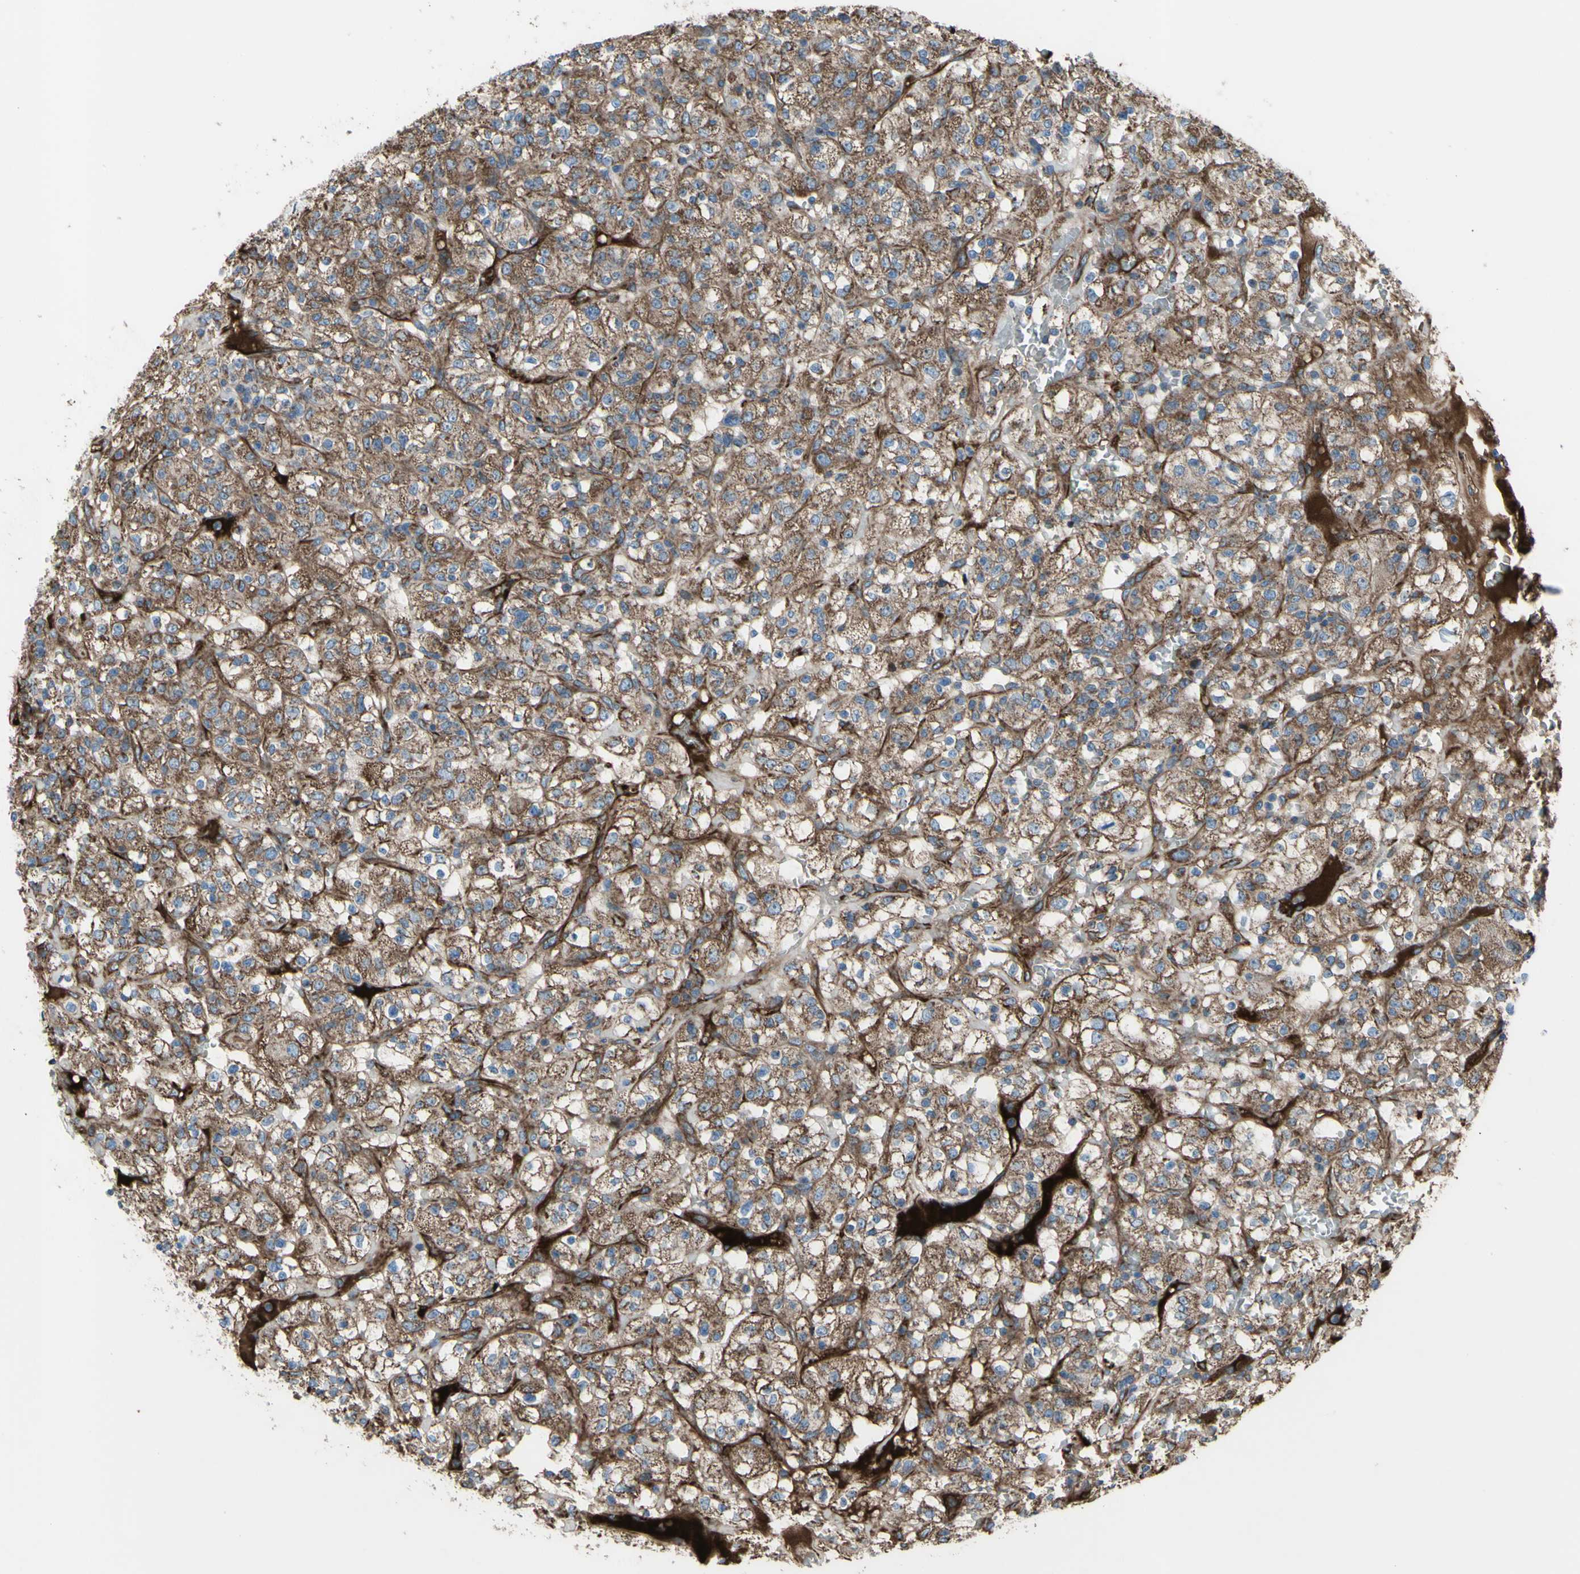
{"staining": {"intensity": "moderate", "quantity": ">75%", "location": "cytoplasmic/membranous"}, "tissue": "renal cancer", "cell_type": "Tumor cells", "image_type": "cancer", "snomed": [{"axis": "morphology", "description": "Normal tissue, NOS"}, {"axis": "morphology", "description": "Adenocarcinoma, NOS"}, {"axis": "topography", "description": "Kidney"}], "caption": "IHC staining of adenocarcinoma (renal), which reveals medium levels of moderate cytoplasmic/membranous expression in about >75% of tumor cells indicating moderate cytoplasmic/membranous protein expression. The staining was performed using DAB (brown) for protein detection and nuclei were counterstained in hematoxylin (blue).", "gene": "EMC7", "patient": {"sex": "female", "age": 72}}